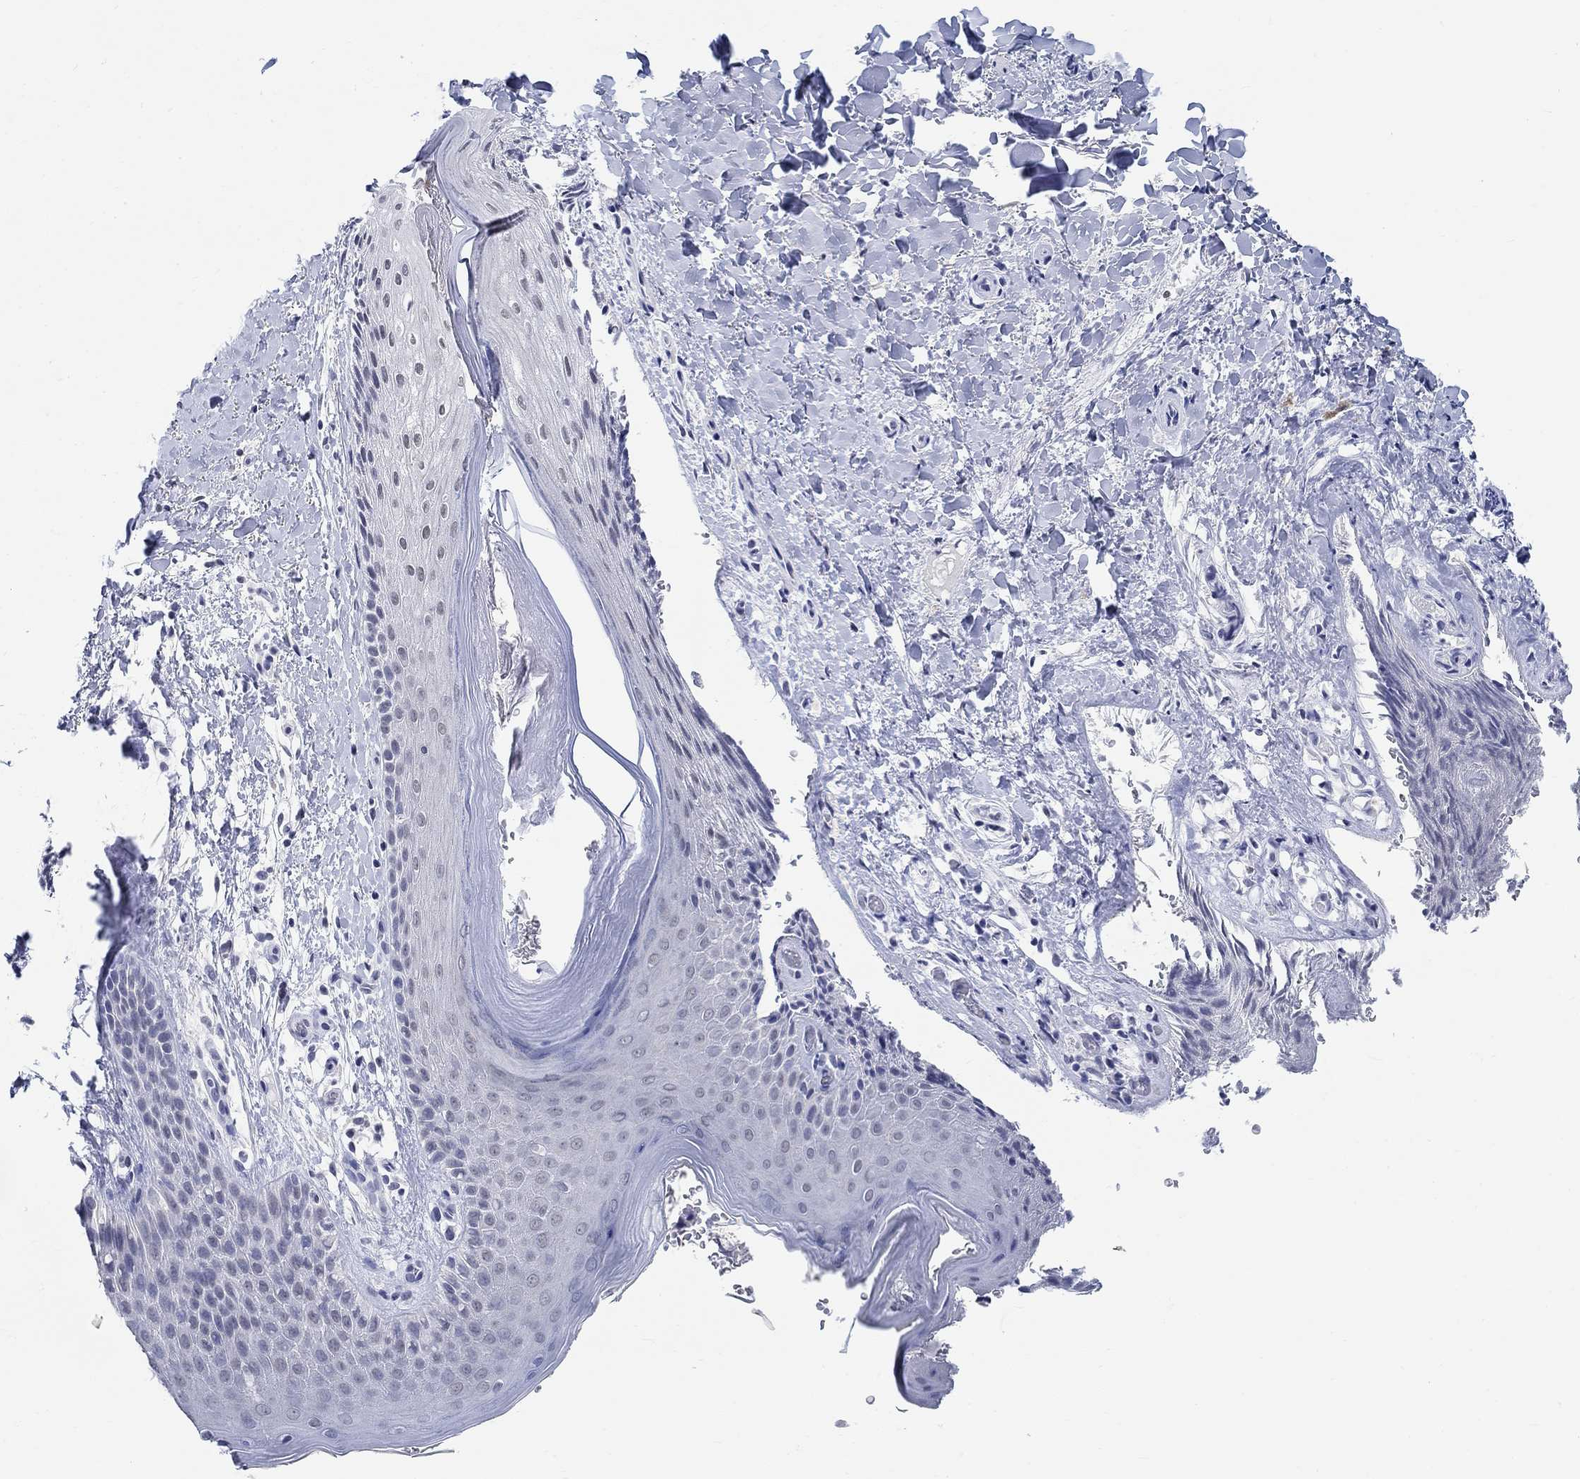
{"staining": {"intensity": "negative", "quantity": "none", "location": "none"}, "tissue": "skin", "cell_type": "Epidermal cells", "image_type": "normal", "snomed": [{"axis": "morphology", "description": "Normal tissue, NOS"}, {"axis": "topography", "description": "Anal"}], "caption": "DAB immunohistochemical staining of unremarkable skin demonstrates no significant positivity in epidermal cells.", "gene": "ANKS1B", "patient": {"sex": "male", "age": 36}}